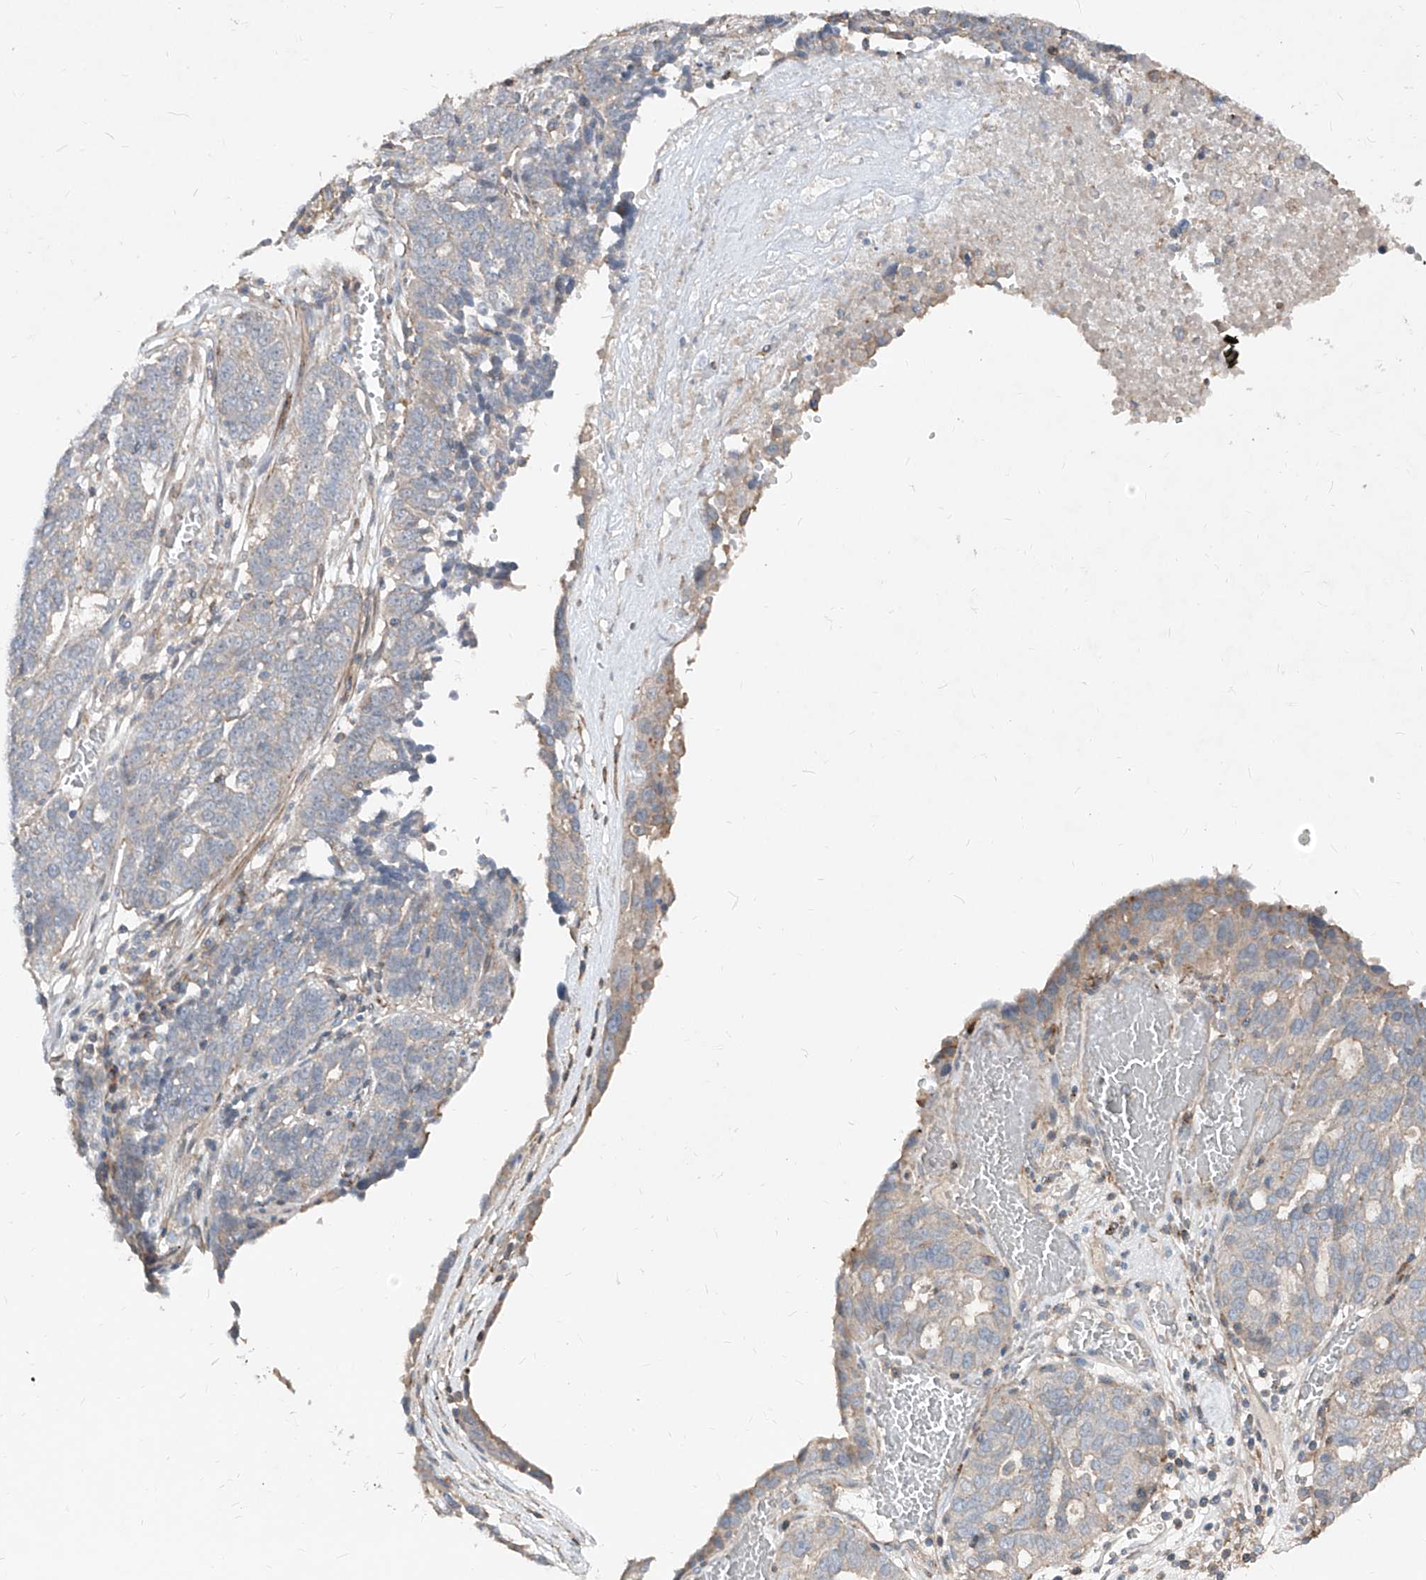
{"staining": {"intensity": "weak", "quantity": "<25%", "location": "cytoplasmic/membranous"}, "tissue": "ovarian cancer", "cell_type": "Tumor cells", "image_type": "cancer", "snomed": [{"axis": "morphology", "description": "Cystadenocarcinoma, serous, NOS"}, {"axis": "topography", "description": "Ovary"}], "caption": "Immunohistochemistry (IHC) photomicrograph of neoplastic tissue: human ovarian cancer stained with DAB displays no significant protein staining in tumor cells. The staining was performed using DAB to visualize the protein expression in brown, while the nuclei were stained in blue with hematoxylin (Magnification: 20x).", "gene": "UFD1", "patient": {"sex": "female", "age": 59}}